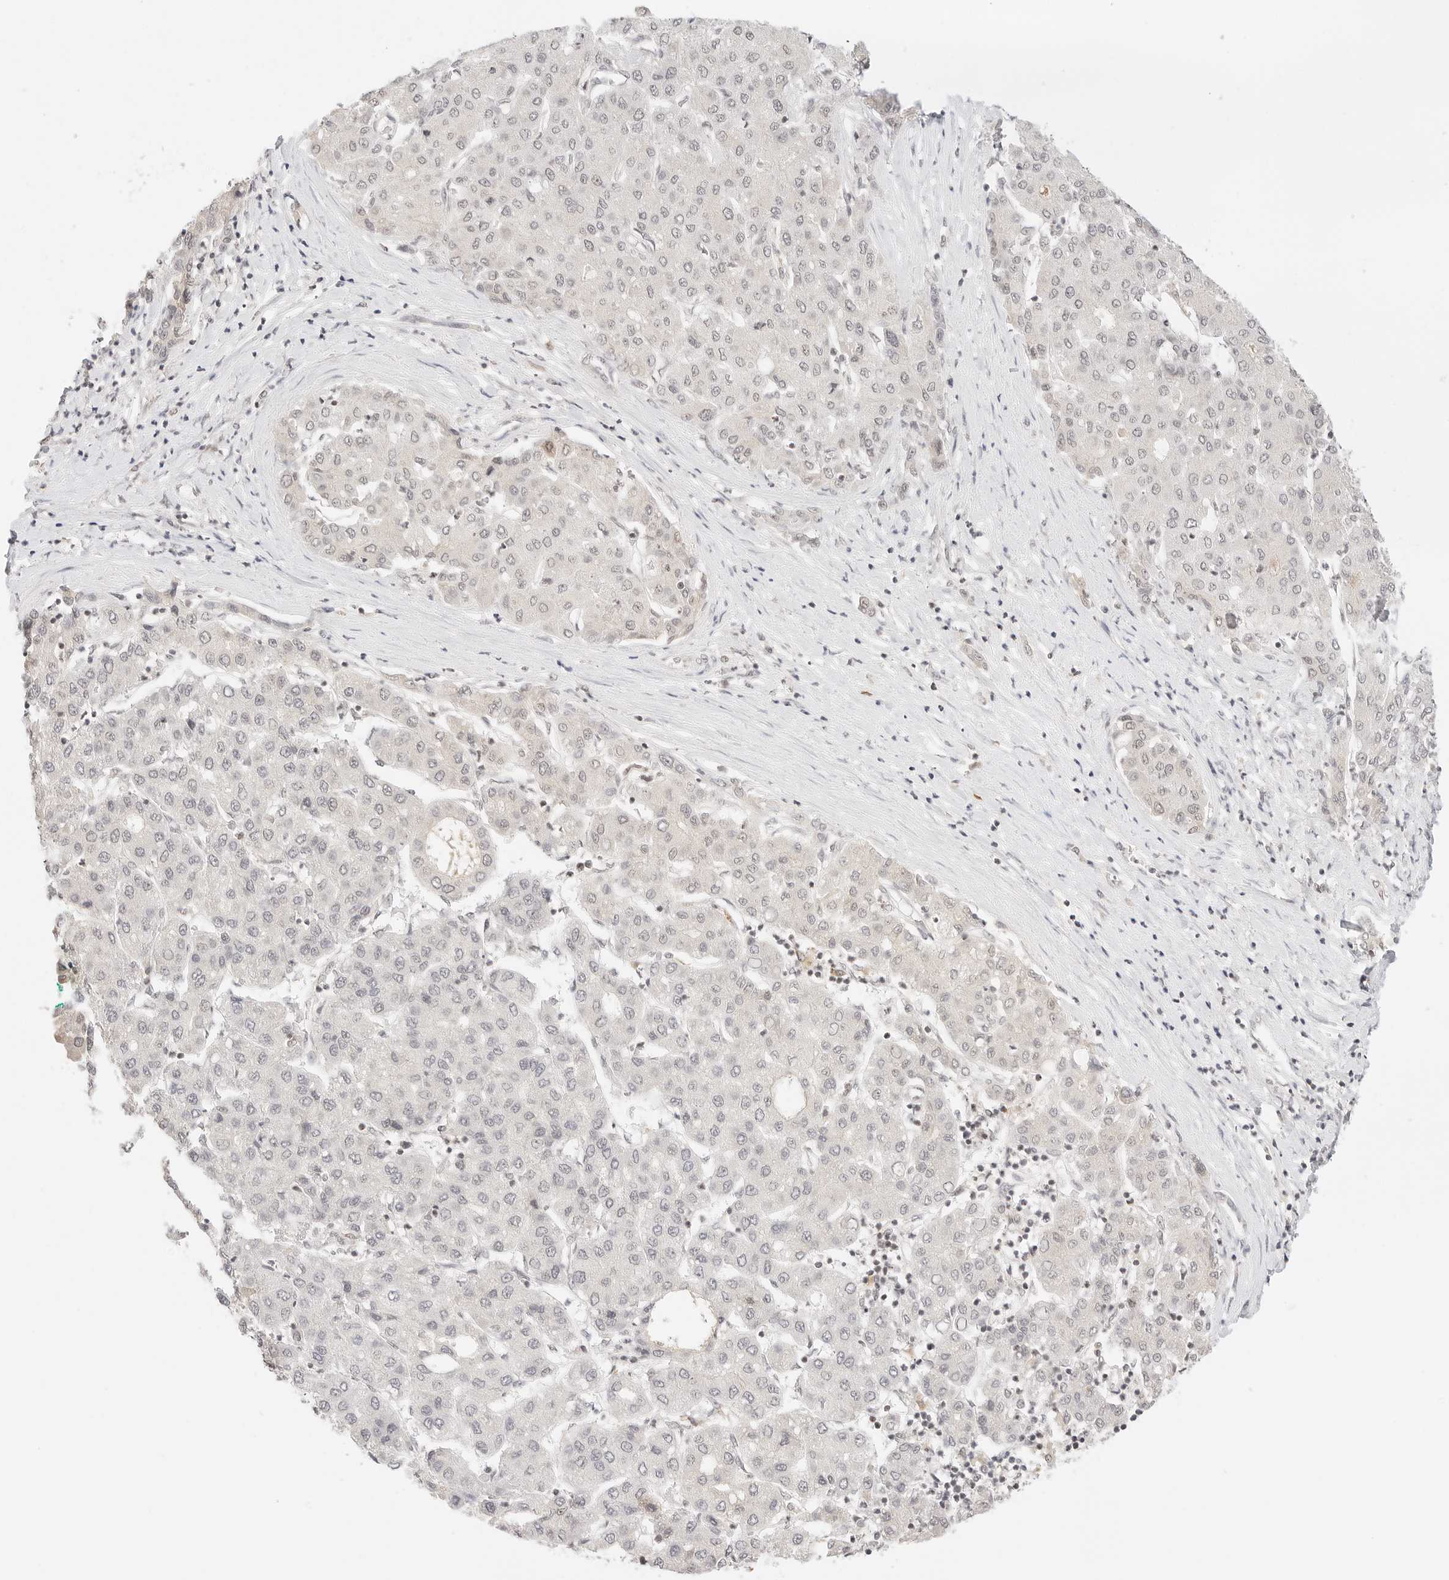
{"staining": {"intensity": "weak", "quantity": "<25%", "location": "nuclear"}, "tissue": "liver cancer", "cell_type": "Tumor cells", "image_type": "cancer", "snomed": [{"axis": "morphology", "description": "Carcinoma, Hepatocellular, NOS"}, {"axis": "topography", "description": "Liver"}], "caption": "An image of liver hepatocellular carcinoma stained for a protein exhibits no brown staining in tumor cells. (DAB immunohistochemistry (IHC) with hematoxylin counter stain).", "gene": "SEPTIN4", "patient": {"sex": "male", "age": 65}}